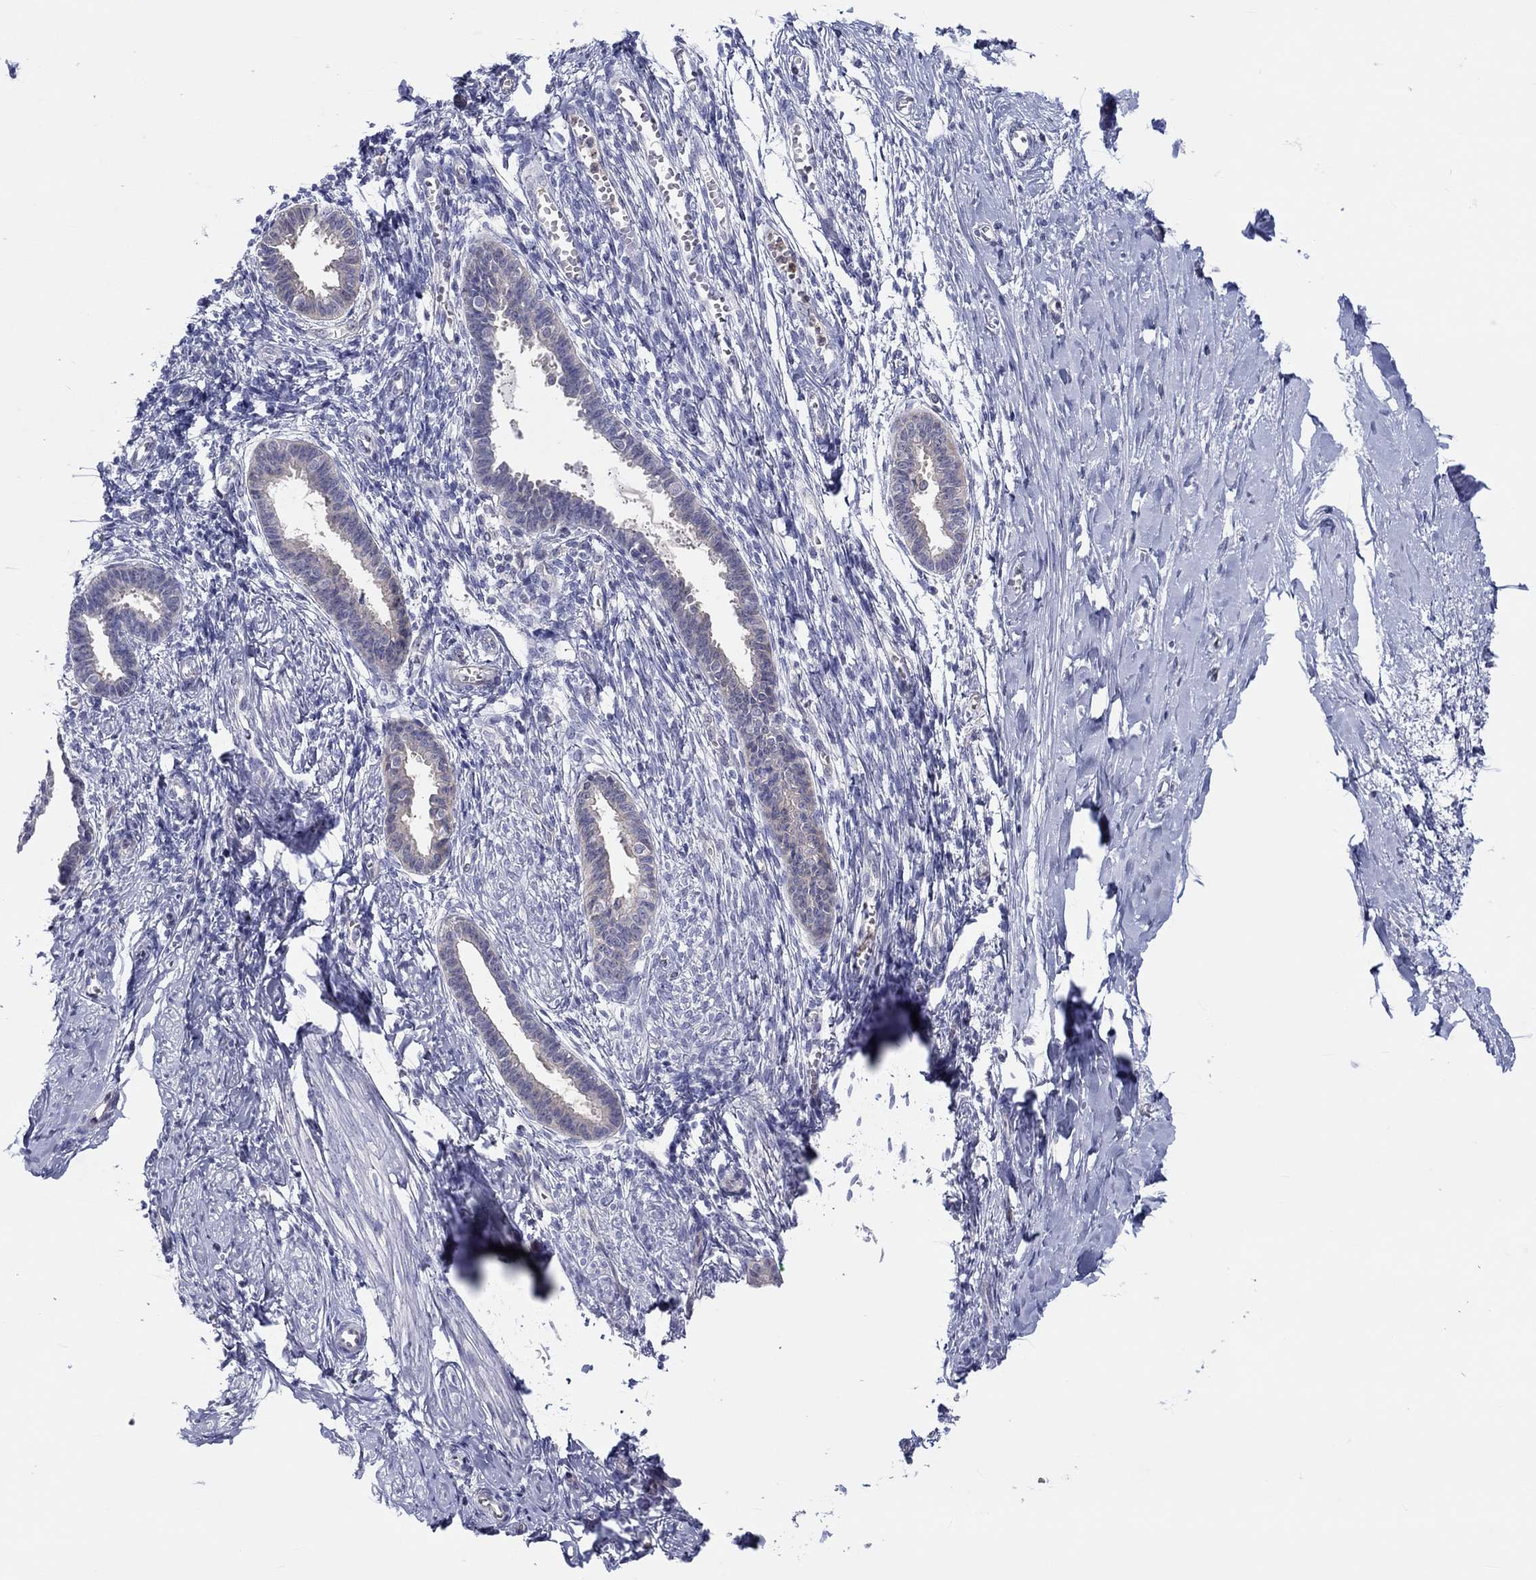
{"staining": {"intensity": "negative", "quantity": "none", "location": "none"}, "tissue": "endometrium", "cell_type": "Cells in endometrial stroma", "image_type": "normal", "snomed": [{"axis": "morphology", "description": "Normal tissue, NOS"}, {"axis": "topography", "description": "Cervix"}, {"axis": "topography", "description": "Endometrium"}], "caption": "This is a micrograph of immunohistochemistry (IHC) staining of normal endometrium, which shows no expression in cells in endometrial stroma.", "gene": "ABCG4", "patient": {"sex": "female", "age": 37}}